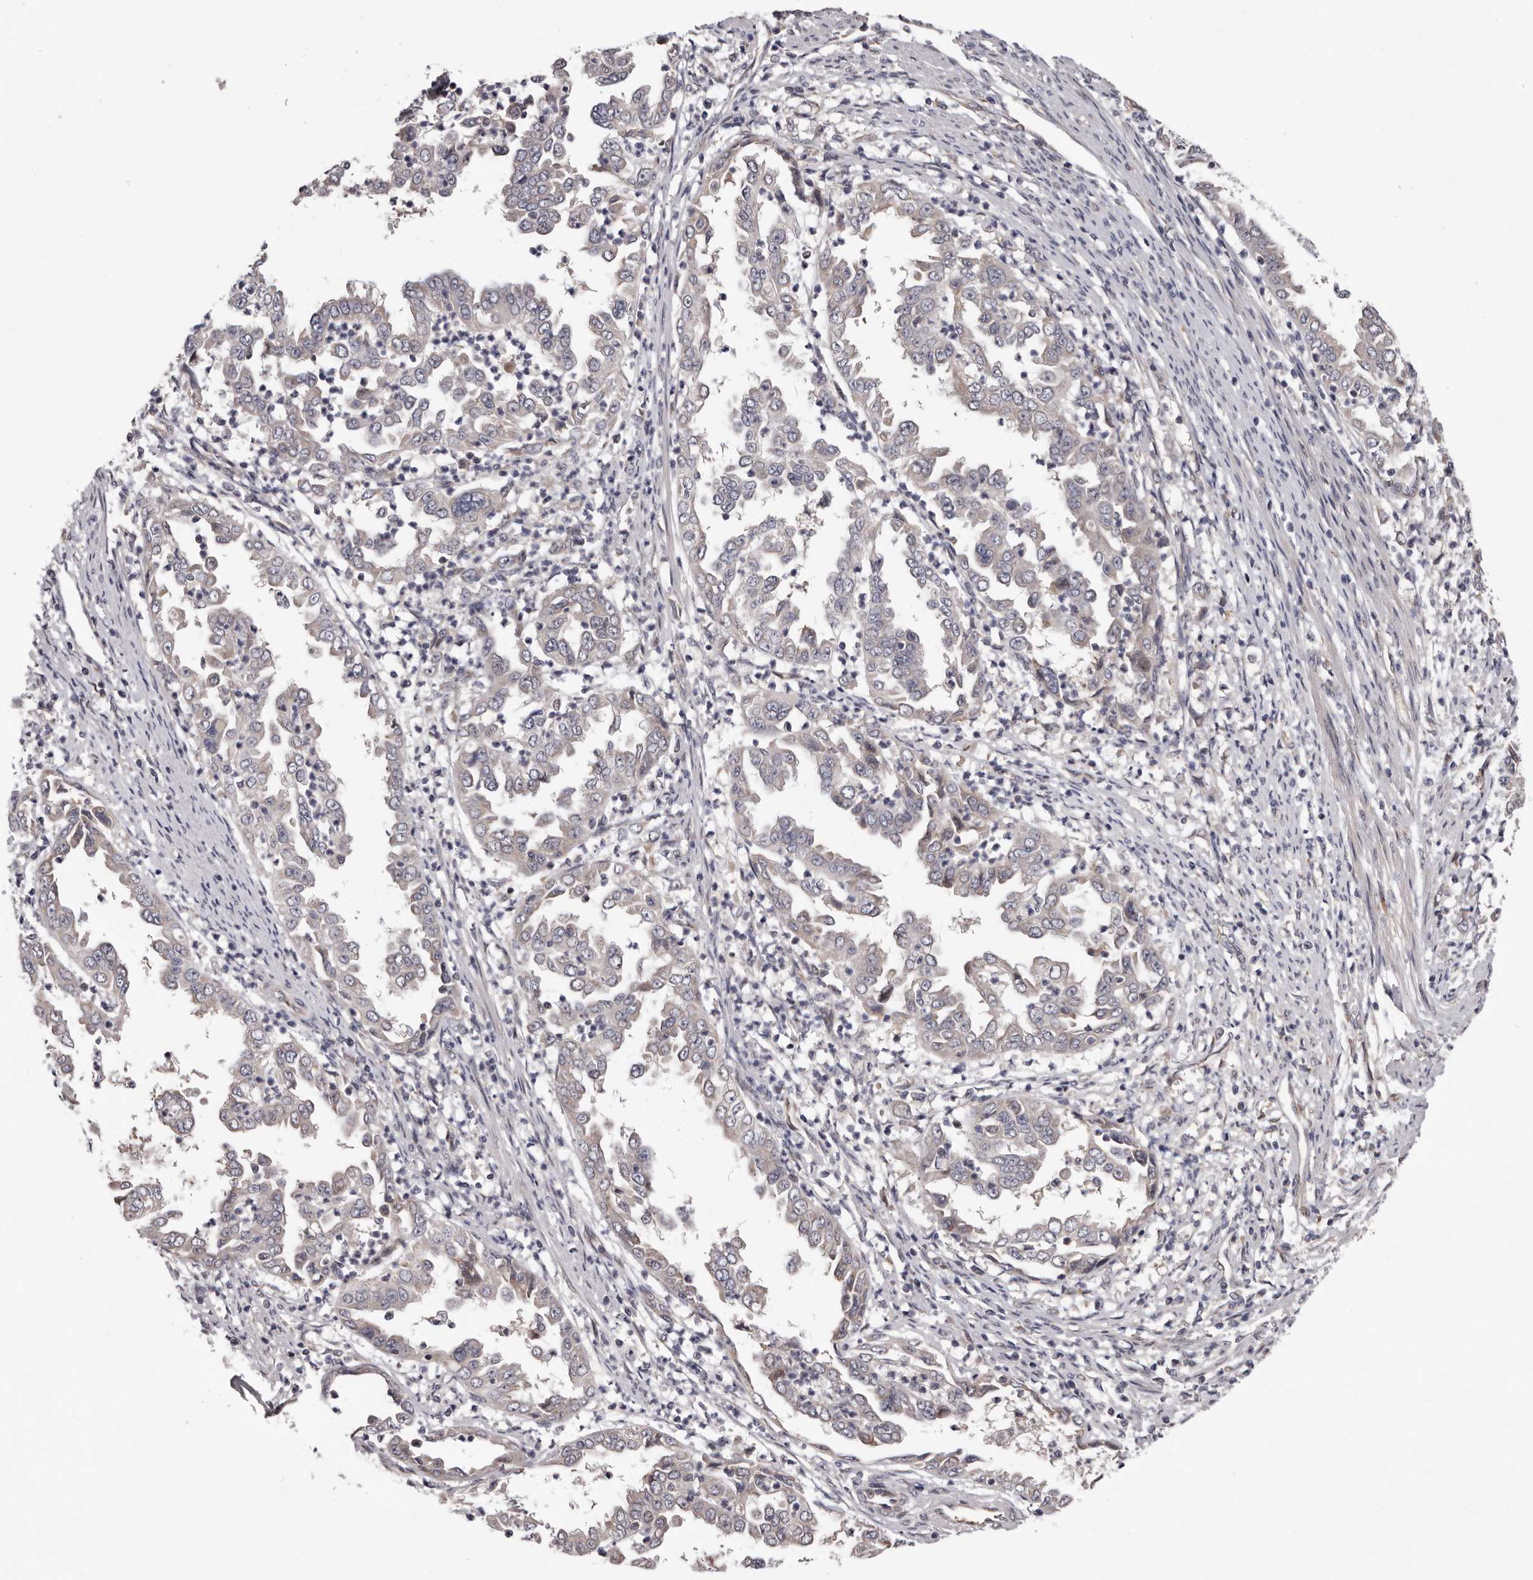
{"staining": {"intensity": "weak", "quantity": "<25%", "location": "cytoplasmic/membranous"}, "tissue": "endometrial cancer", "cell_type": "Tumor cells", "image_type": "cancer", "snomed": [{"axis": "morphology", "description": "Adenocarcinoma, NOS"}, {"axis": "topography", "description": "Endometrium"}], "caption": "An immunohistochemistry (IHC) micrograph of endometrial cancer (adenocarcinoma) is shown. There is no staining in tumor cells of endometrial cancer (adenocarcinoma). (Stains: DAB (3,3'-diaminobenzidine) immunohistochemistry (IHC) with hematoxylin counter stain, Microscopy: brightfield microscopy at high magnification).", "gene": "MED8", "patient": {"sex": "female", "age": 85}}